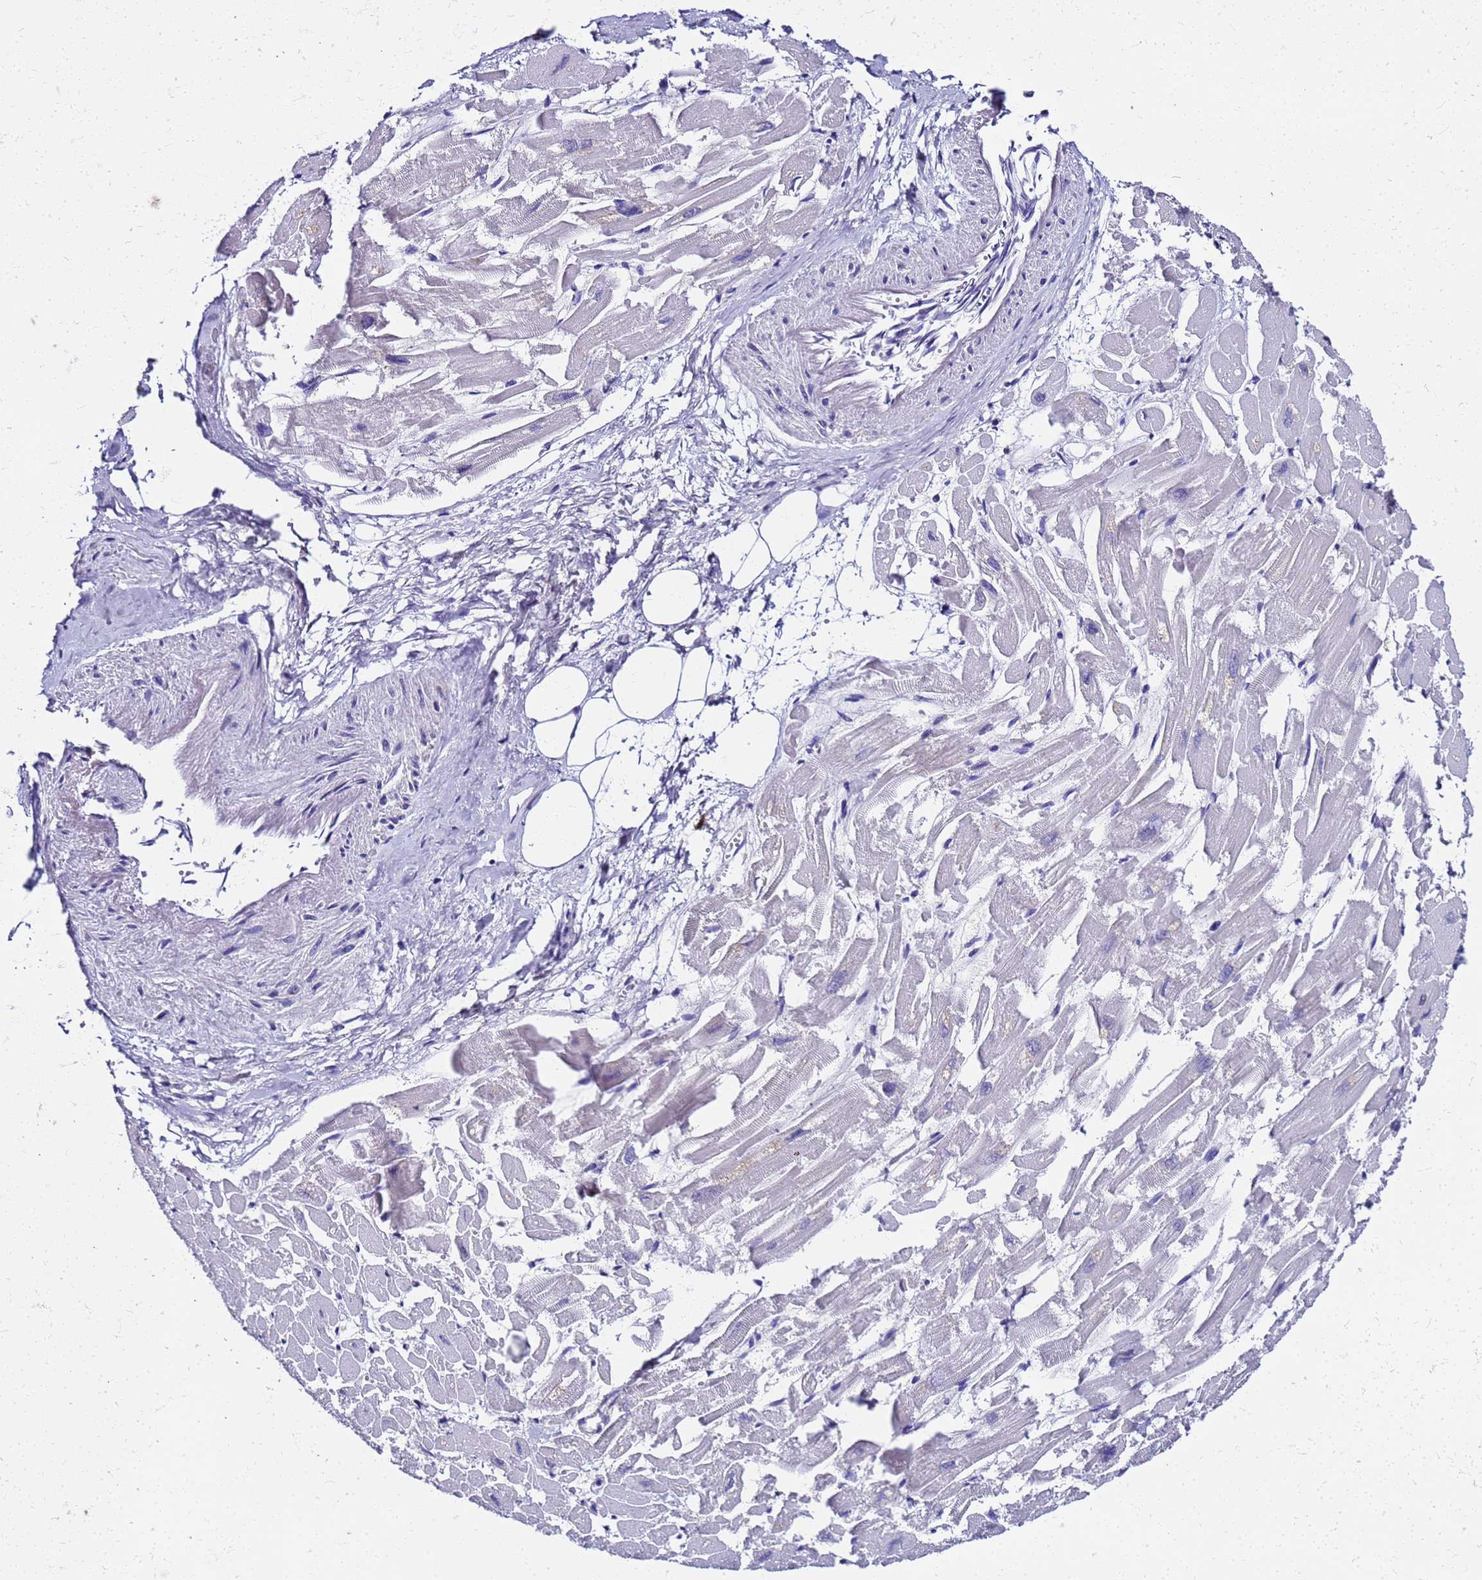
{"staining": {"intensity": "moderate", "quantity": "<25%", "location": "cytoplasmic/membranous"}, "tissue": "heart muscle", "cell_type": "Cardiomyocytes", "image_type": "normal", "snomed": [{"axis": "morphology", "description": "Normal tissue, NOS"}, {"axis": "topography", "description": "Heart"}], "caption": "Protein staining of unremarkable heart muscle displays moderate cytoplasmic/membranous staining in approximately <25% of cardiomyocytes.", "gene": "SMIM21", "patient": {"sex": "male", "age": 54}}